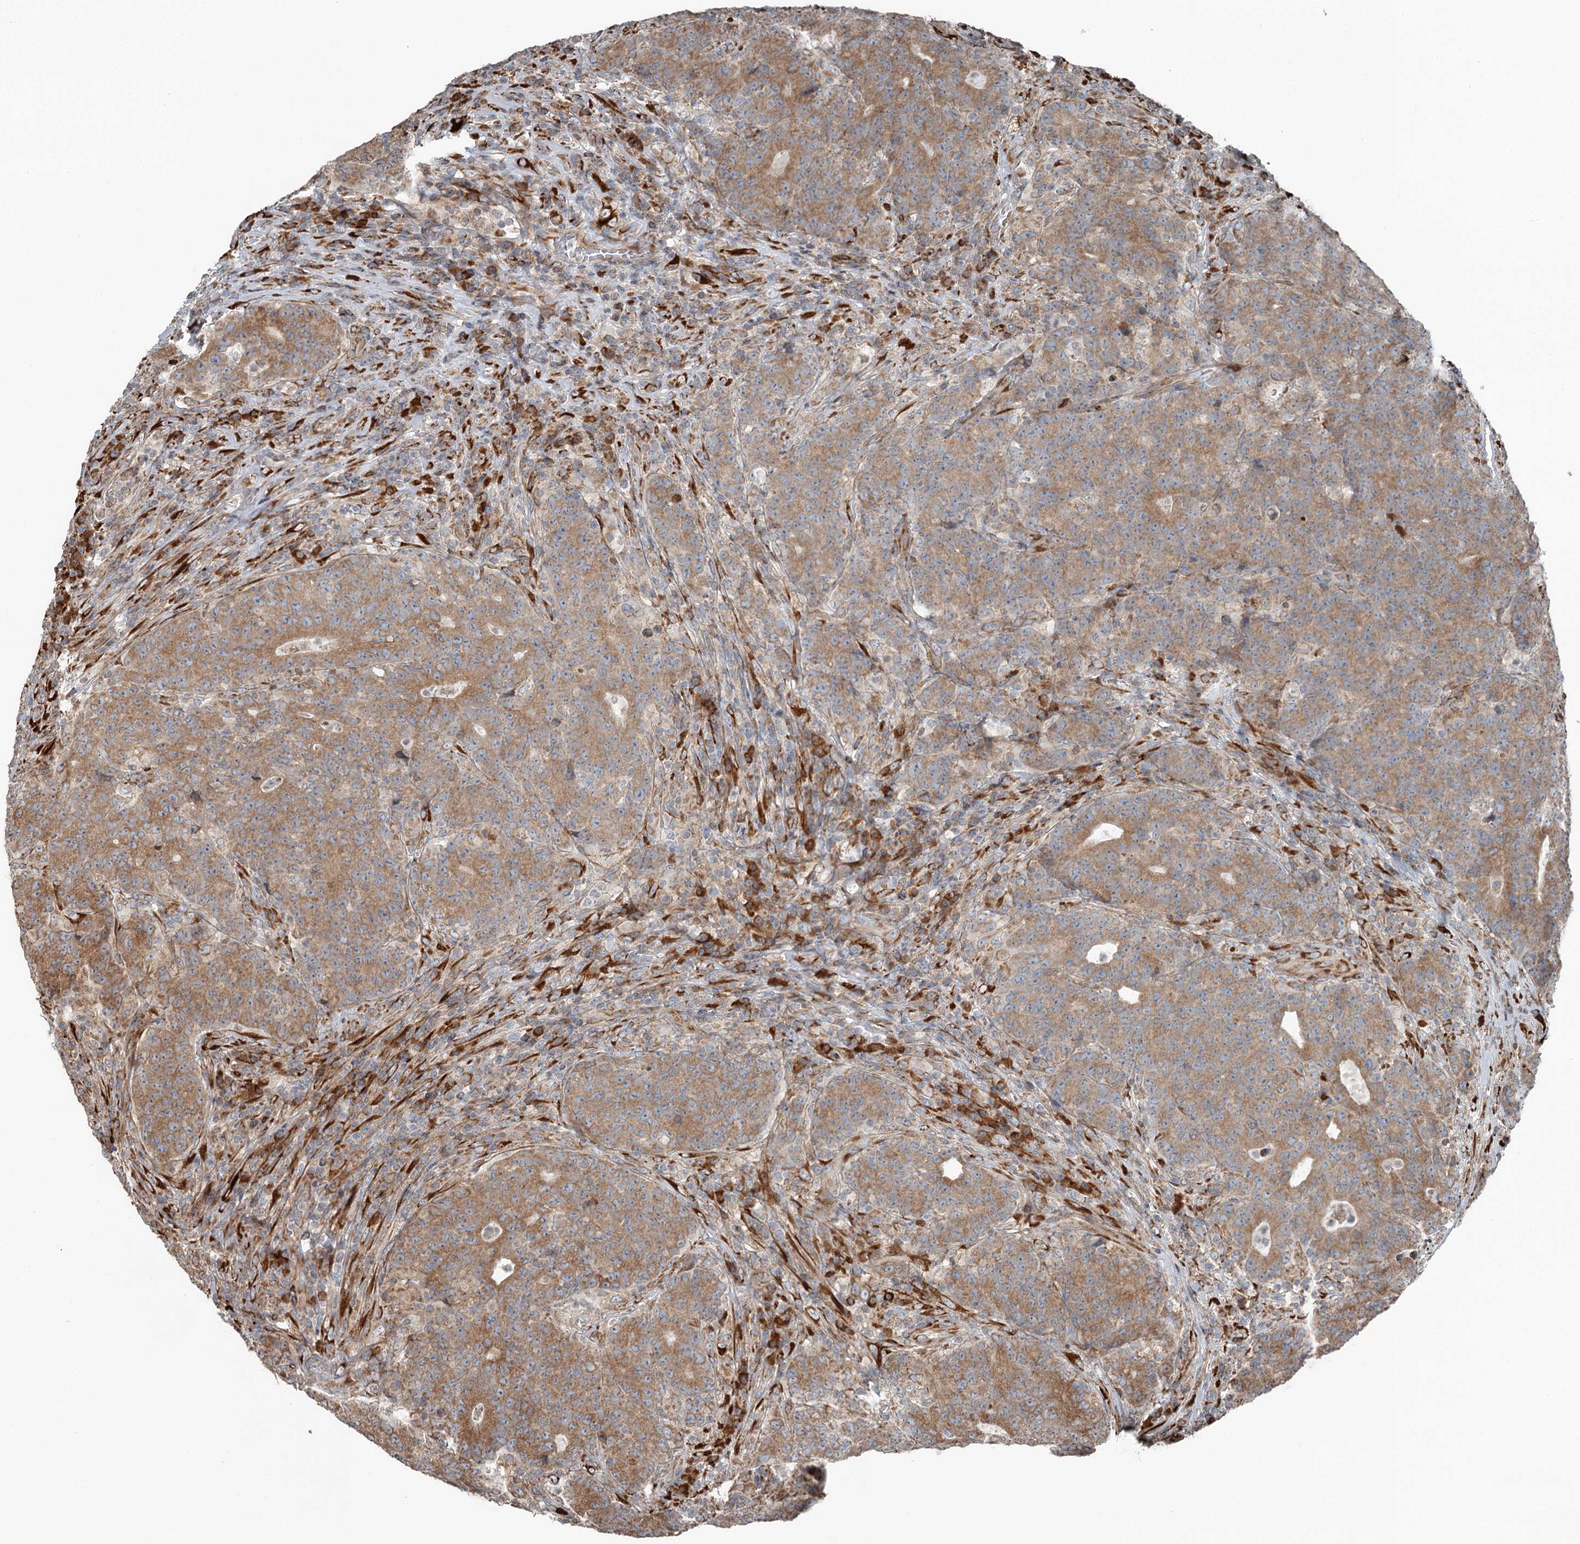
{"staining": {"intensity": "moderate", "quantity": ">75%", "location": "cytoplasmic/membranous"}, "tissue": "colorectal cancer", "cell_type": "Tumor cells", "image_type": "cancer", "snomed": [{"axis": "morphology", "description": "Adenocarcinoma, NOS"}, {"axis": "topography", "description": "Colon"}], "caption": "Tumor cells display moderate cytoplasmic/membranous expression in about >75% of cells in colorectal cancer.", "gene": "RASSF8", "patient": {"sex": "female", "age": 75}}